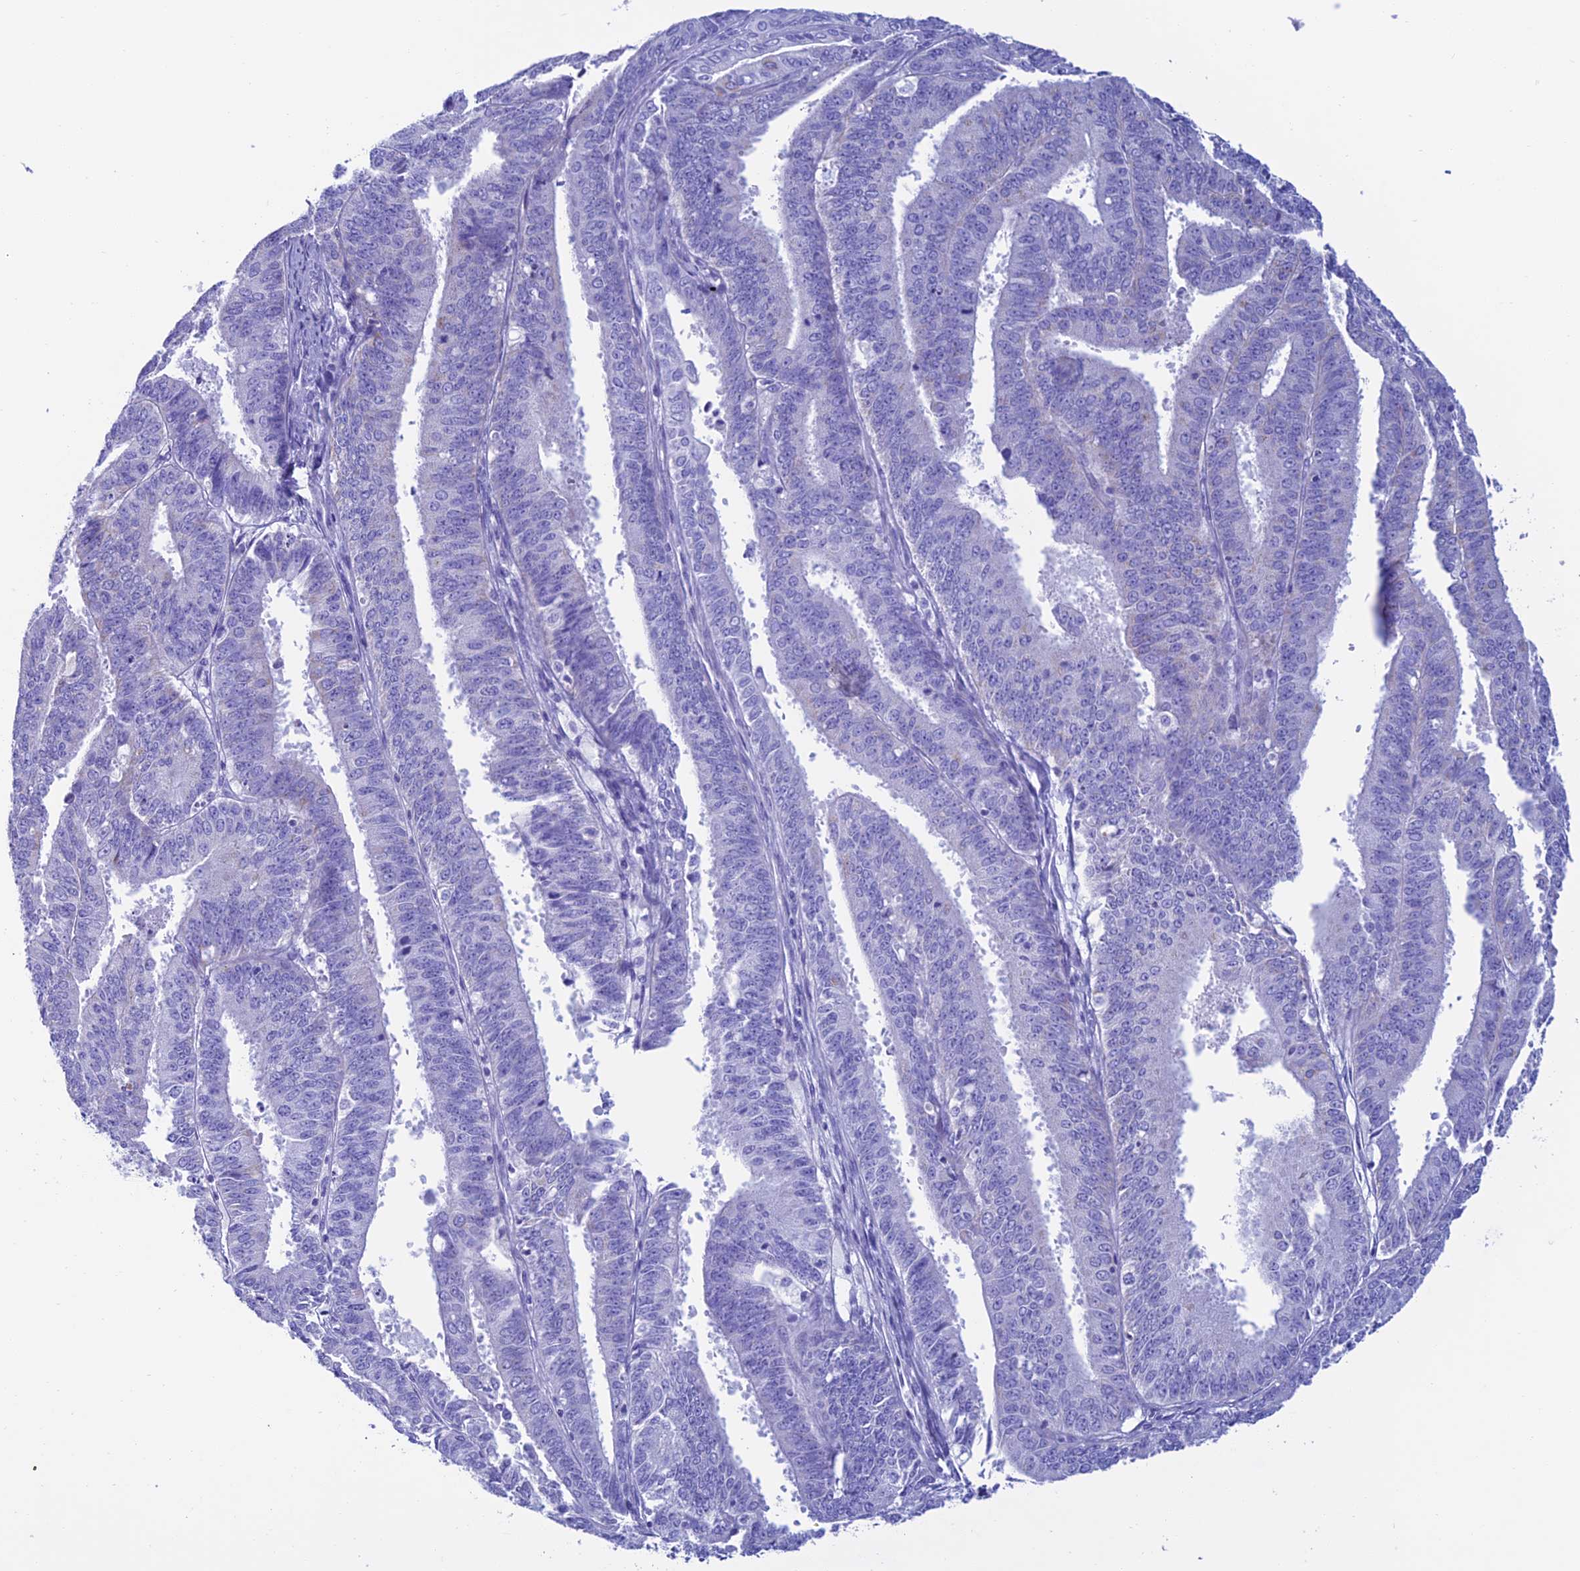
{"staining": {"intensity": "negative", "quantity": "none", "location": "none"}, "tissue": "endometrial cancer", "cell_type": "Tumor cells", "image_type": "cancer", "snomed": [{"axis": "morphology", "description": "Adenocarcinoma, NOS"}, {"axis": "topography", "description": "Endometrium"}], "caption": "High power microscopy micrograph of an immunohistochemistry (IHC) micrograph of endometrial cancer, revealing no significant staining in tumor cells.", "gene": "NXPE4", "patient": {"sex": "female", "age": 73}}